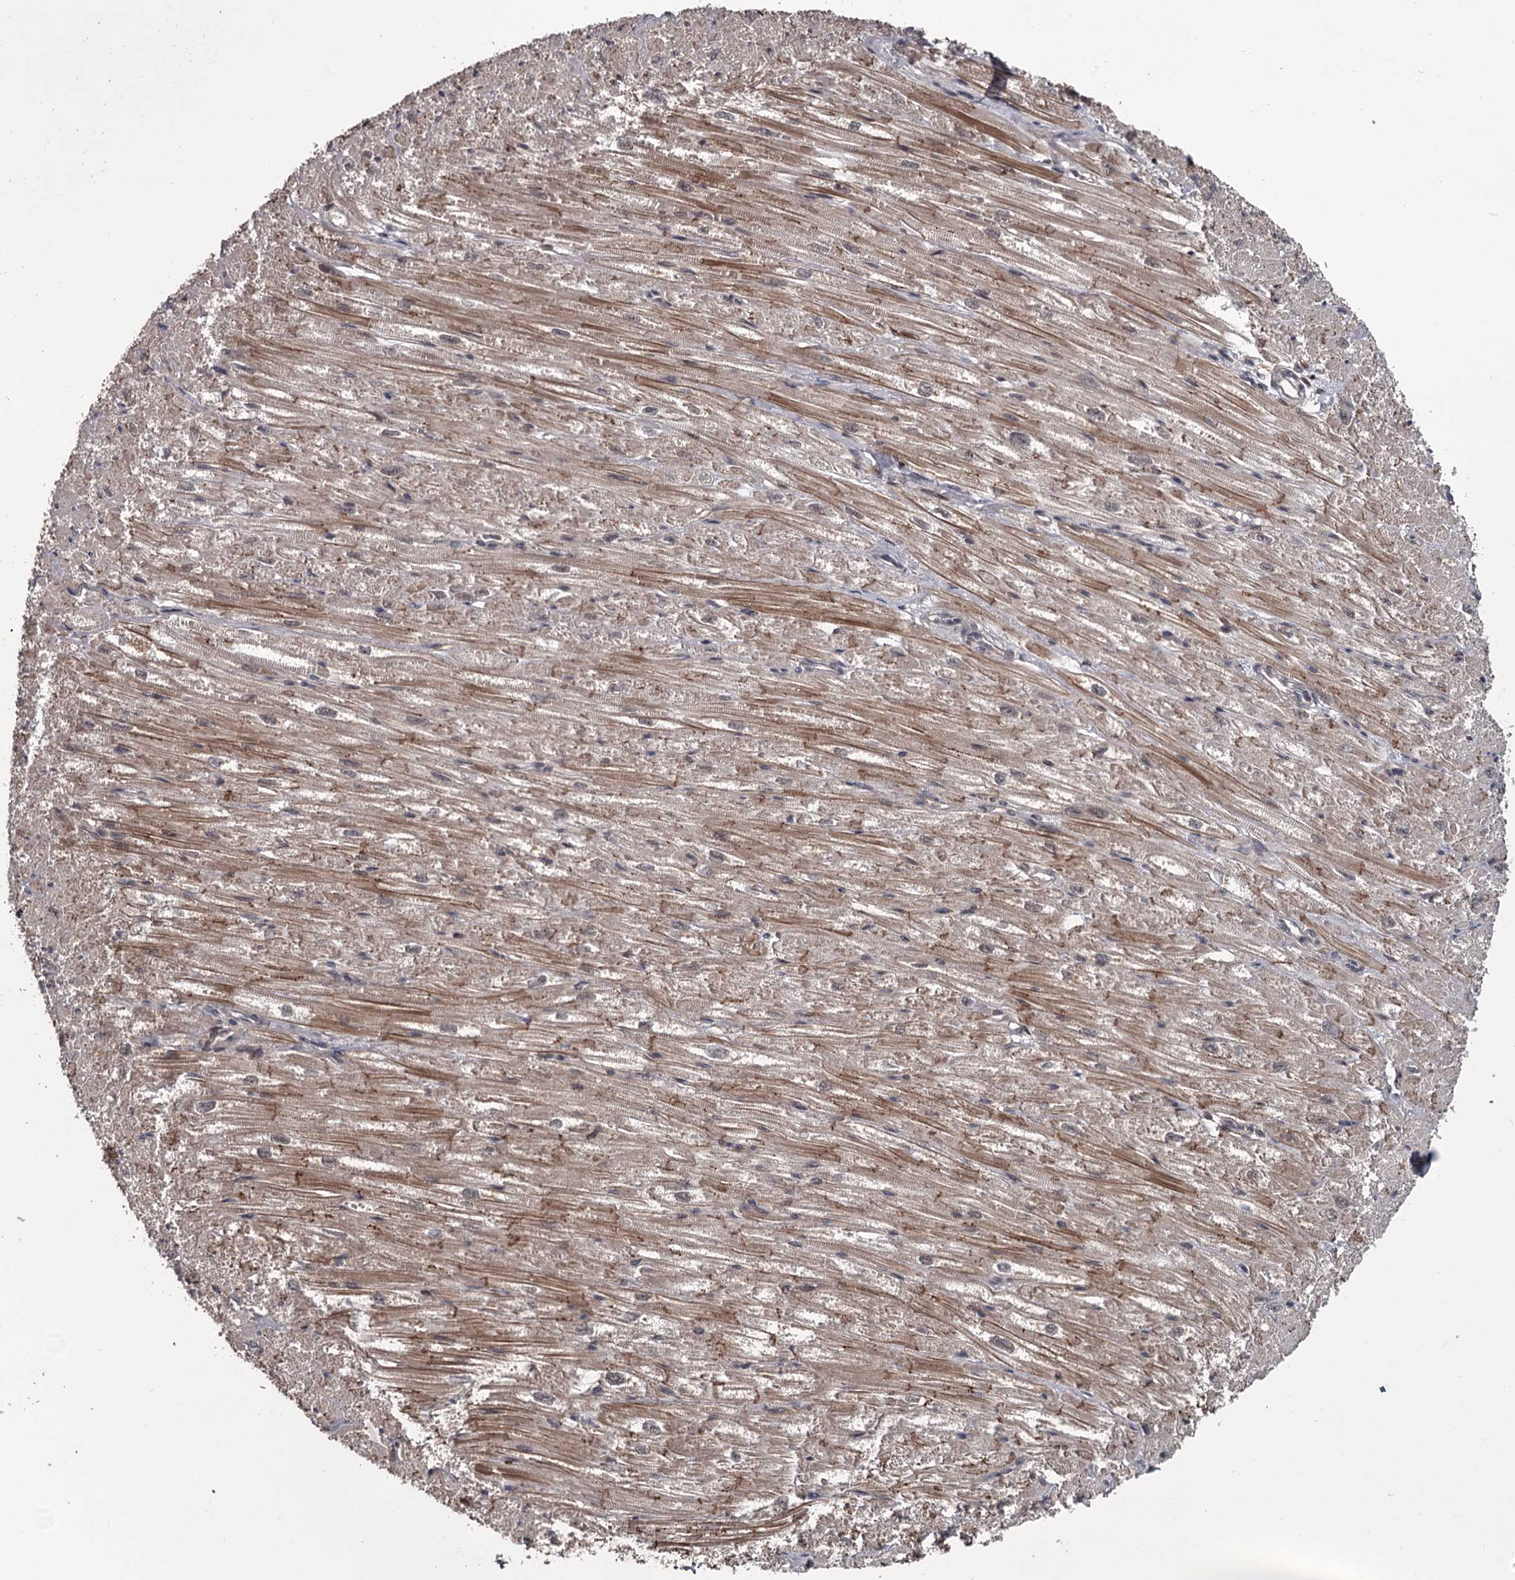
{"staining": {"intensity": "moderate", "quantity": ">75%", "location": "cytoplasmic/membranous"}, "tissue": "heart muscle", "cell_type": "Cardiomyocytes", "image_type": "normal", "snomed": [{"axis": "morphology", "description": "Normal tissue, NOS"}, {"axis": "topography", "description": "Heart"}], "caption": "Immunohistochemical staining of unremarkable heart muscle reveals moderate cytoplasmic/membranous protein expression in about >75% of cardiomyocytes. (DAB = brown stain, brightfield microscopy at high magnification).", "gene": "CDC42EP2", "patient": {"sex": "male", "age": 50}}